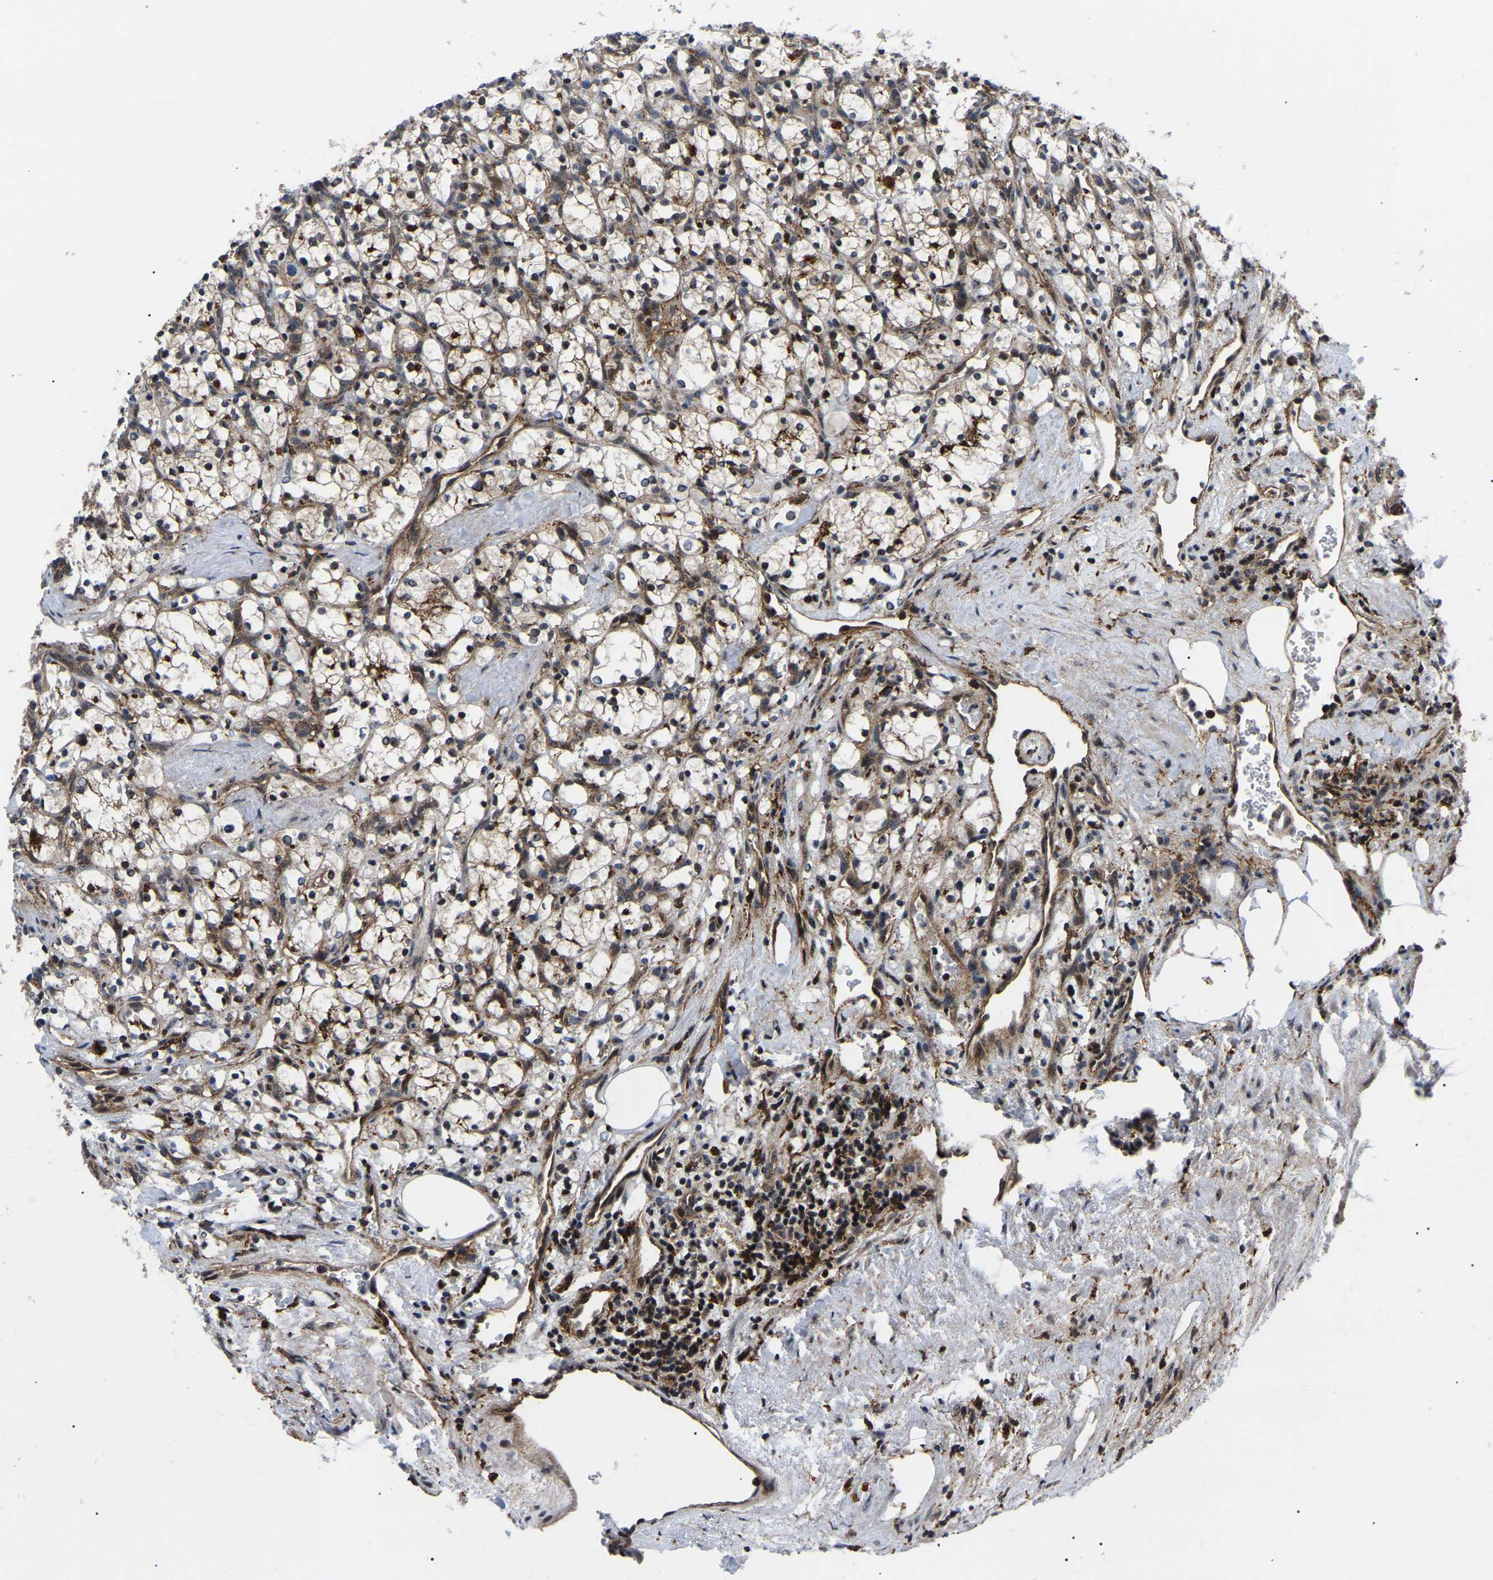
{"staining": {"intensity": "moderate", "quantity": ">75%", "location": "cytoplasmic/membranous,nuclear"}, "tissue": "renal cancer", "cell_type": "Tumor cells", "image_type": "cancer", "snomed": [{"axis": "morphology", "description": "Adenocarcinoma, NOS"}, {"axis": "topography", "description": "Kidney"}], "caption": "A high-resolution image shows immunohistochemistry (IHC) staining of renal cancer, which exhibits moderate cytoplasmic/membranous and nuclear staining in about >75% of tumor cells. The protein is stained brown, and the nuclei are stained in blue (DAB IHC with brightfield microscopy, high magnification).", "gene": "RRP1B", "patient": {"sex": "female", "age": 69}}